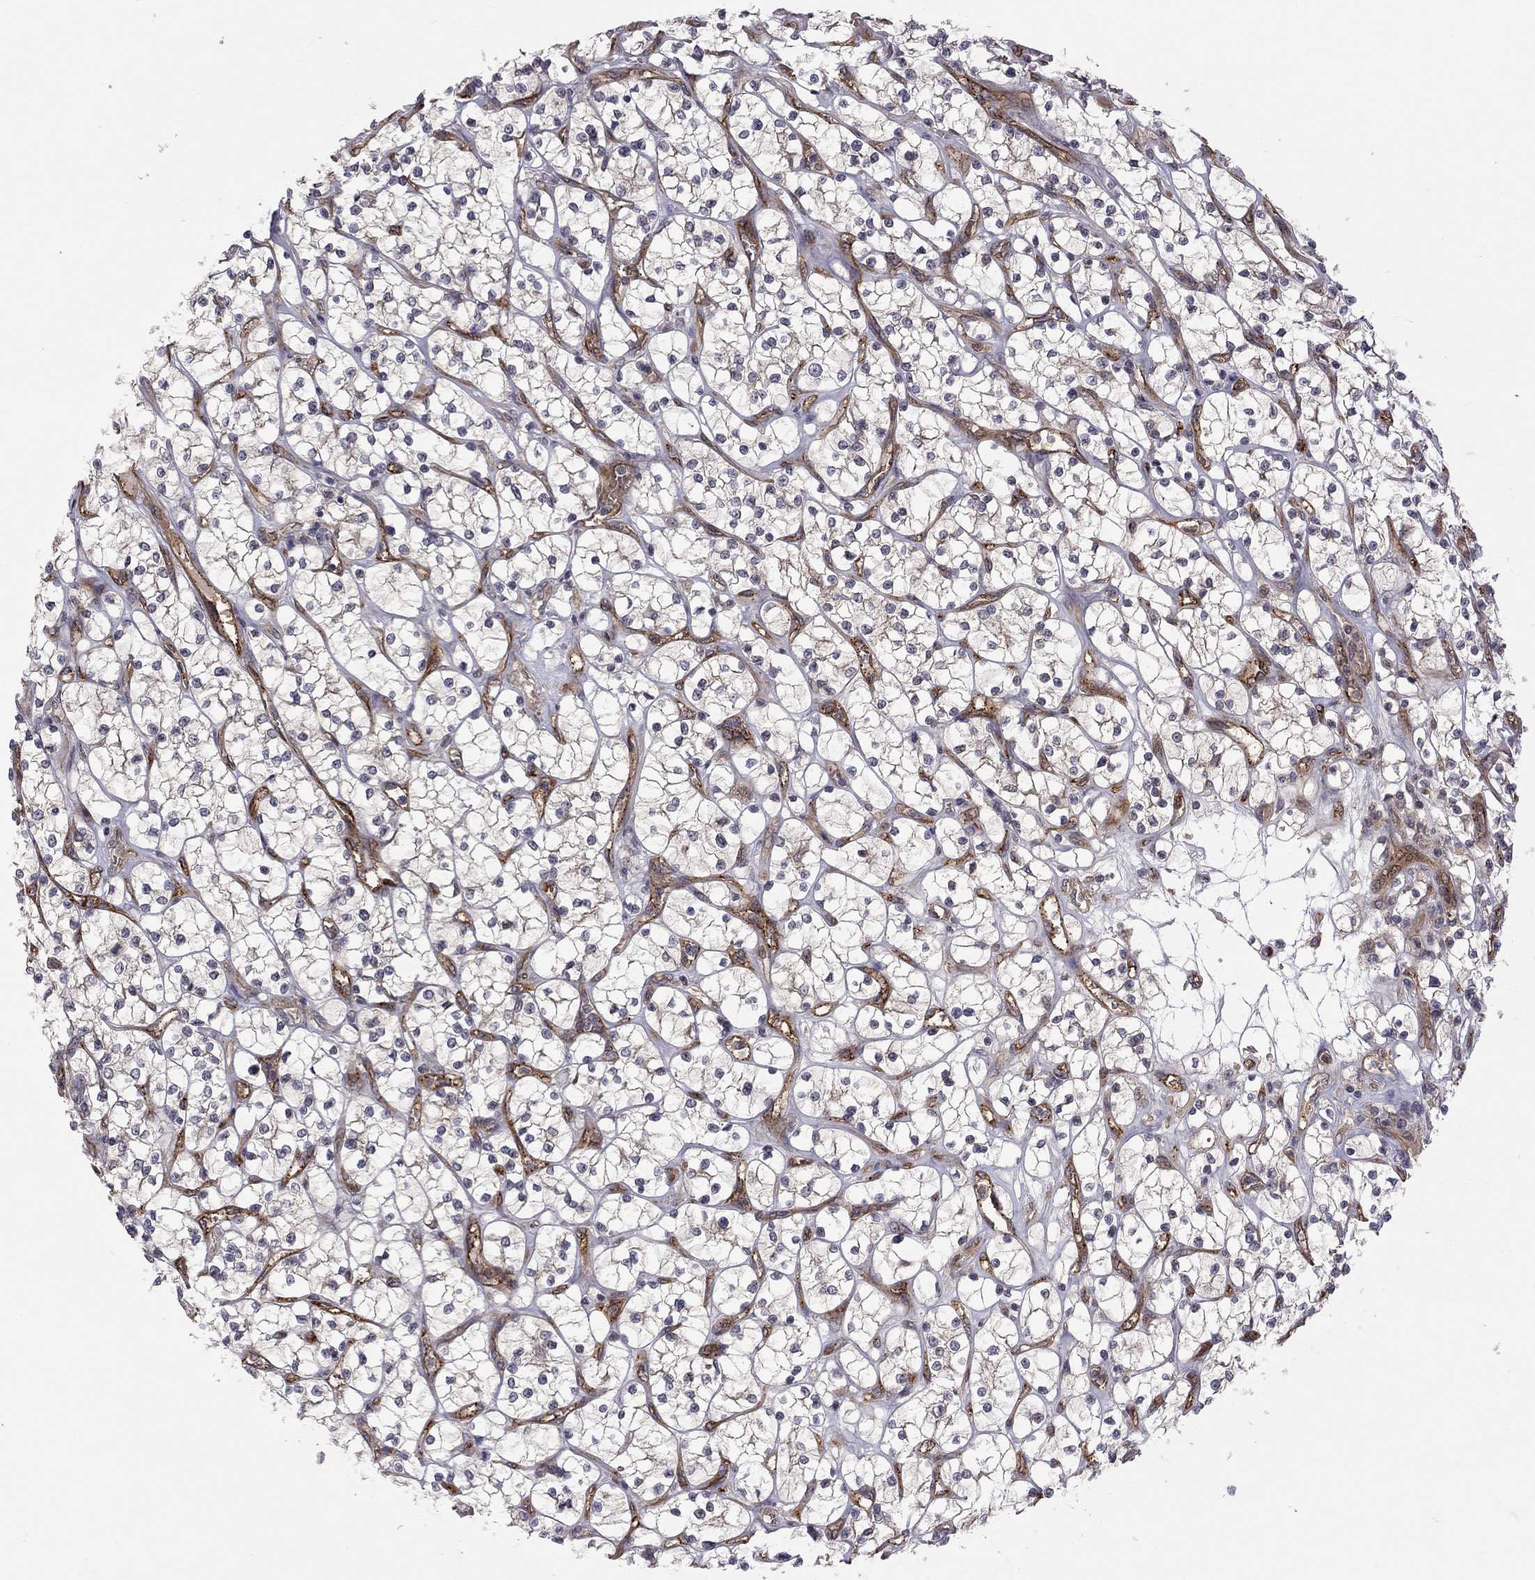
{"staining": {"intensity": "negative", "quantity": "none", "location": "none"}, "tissue": "renal cancer", "cell_type": "Tumor cells", "image_type": "cancer", "snomed": [{"axis": "morphology", "description": "Adenocarcinoma, NOS"}, {"axis": "topography", "description": "Kidney"}], "caption": "Tumor cells show no significant expression in renal cancer (adenocarcinoma).", "gene": "EXOC3L2", "patient": {"sex": "female", "age": 64}}